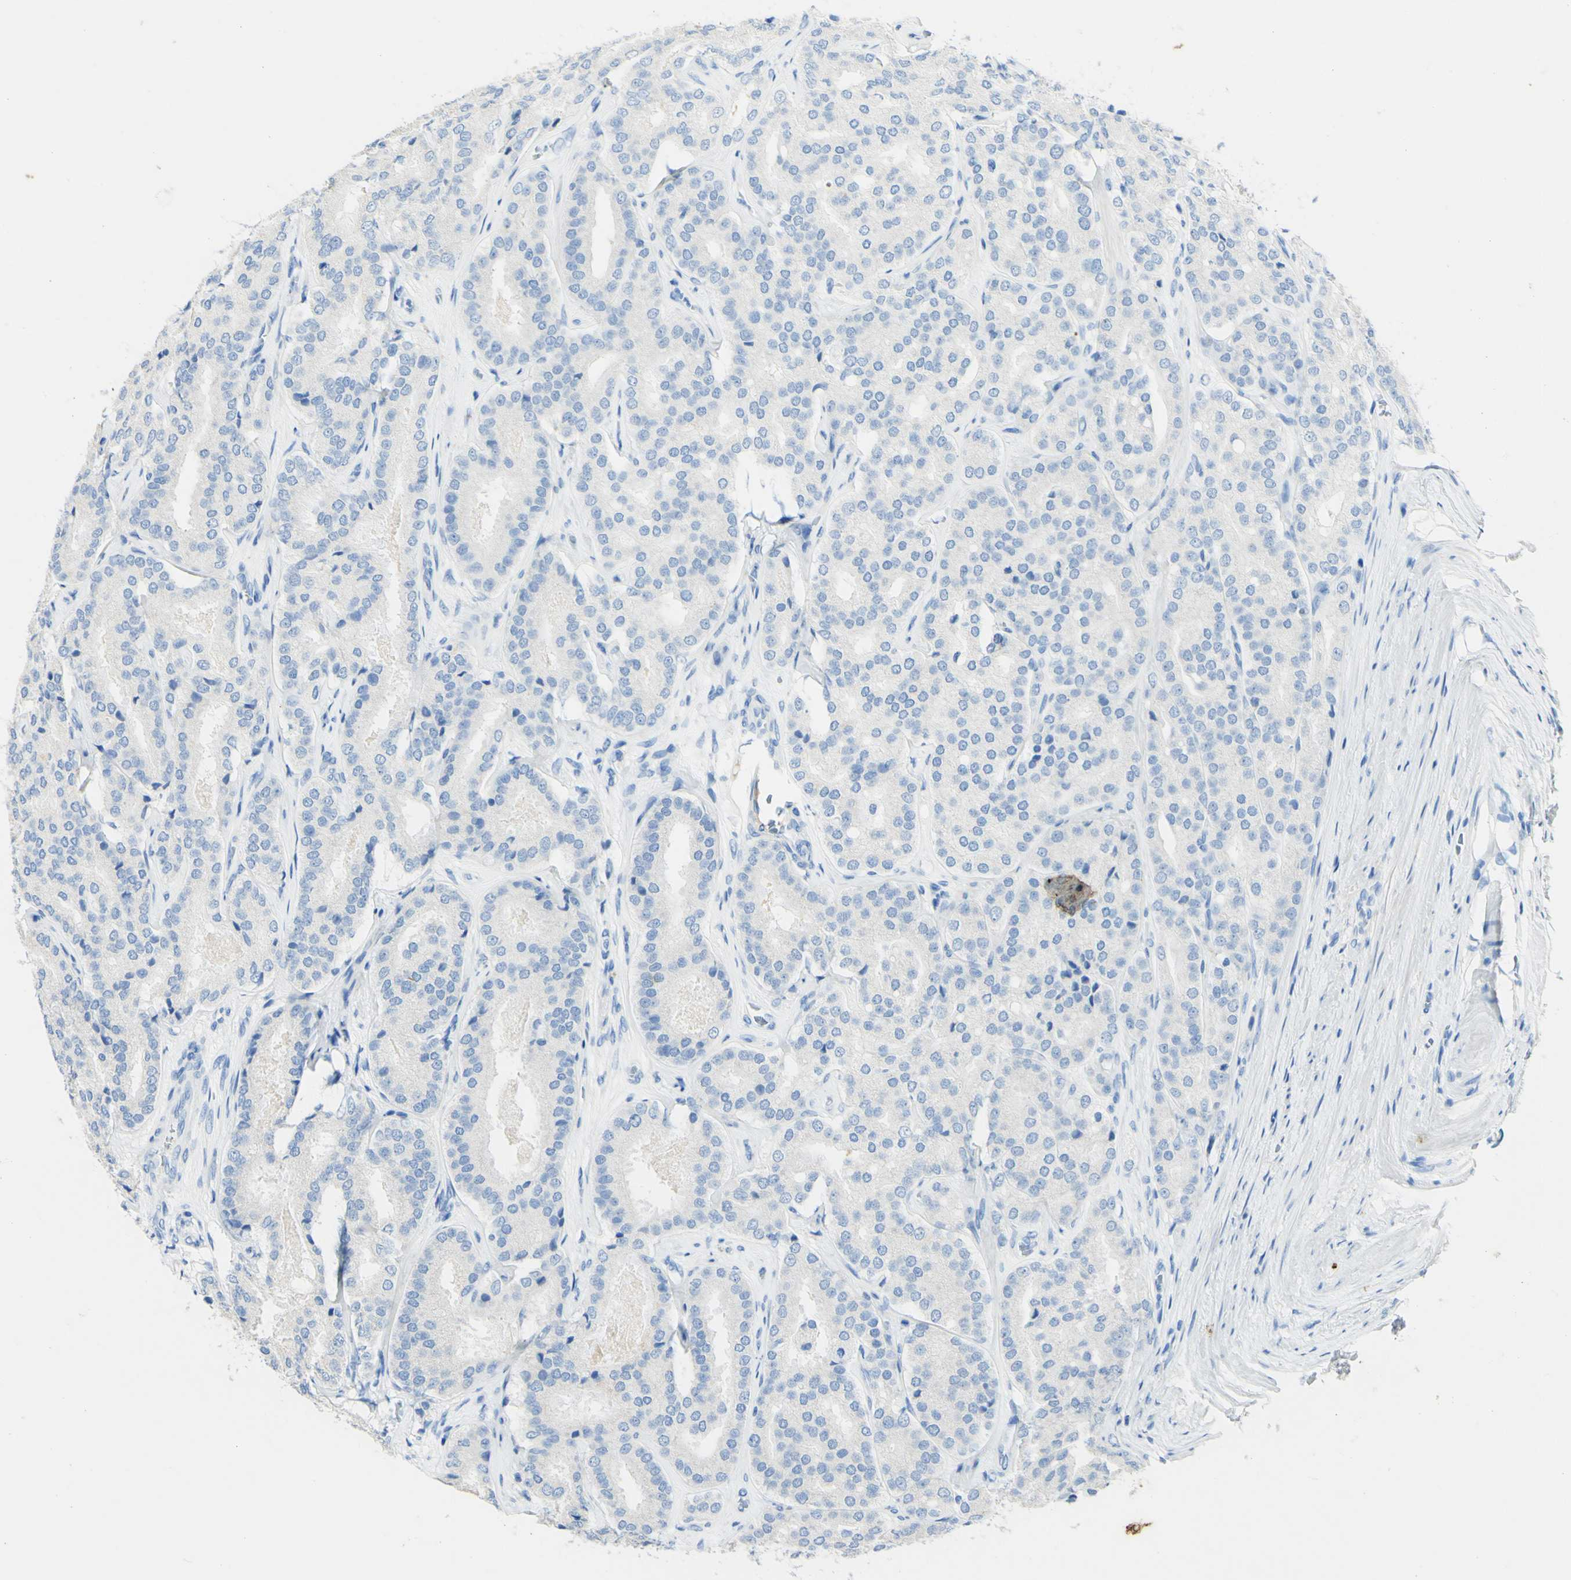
{"staining": {"intensity": "negative", "quantity": "none", "location": "none"}, "tissue": "prostate cancer", "cell_type": "Tumor cells", "image_type": "cancer", "snomed": [{"axis": "morphology", "description": "Adenocarcinoma, High grade"}, {"axis": "topography", "description": "Prostate"}], "caption": "An image of human prostate high-grade adenocarcinoma is negative for staining in tumor cells. (Stains: DAB immunohistochemistry with hematoxylin counter stain, Microscopy: brightfield microscopy at high magnification).", "gene": "PIGR", "patient": {"sex": "male", "age": 65}}